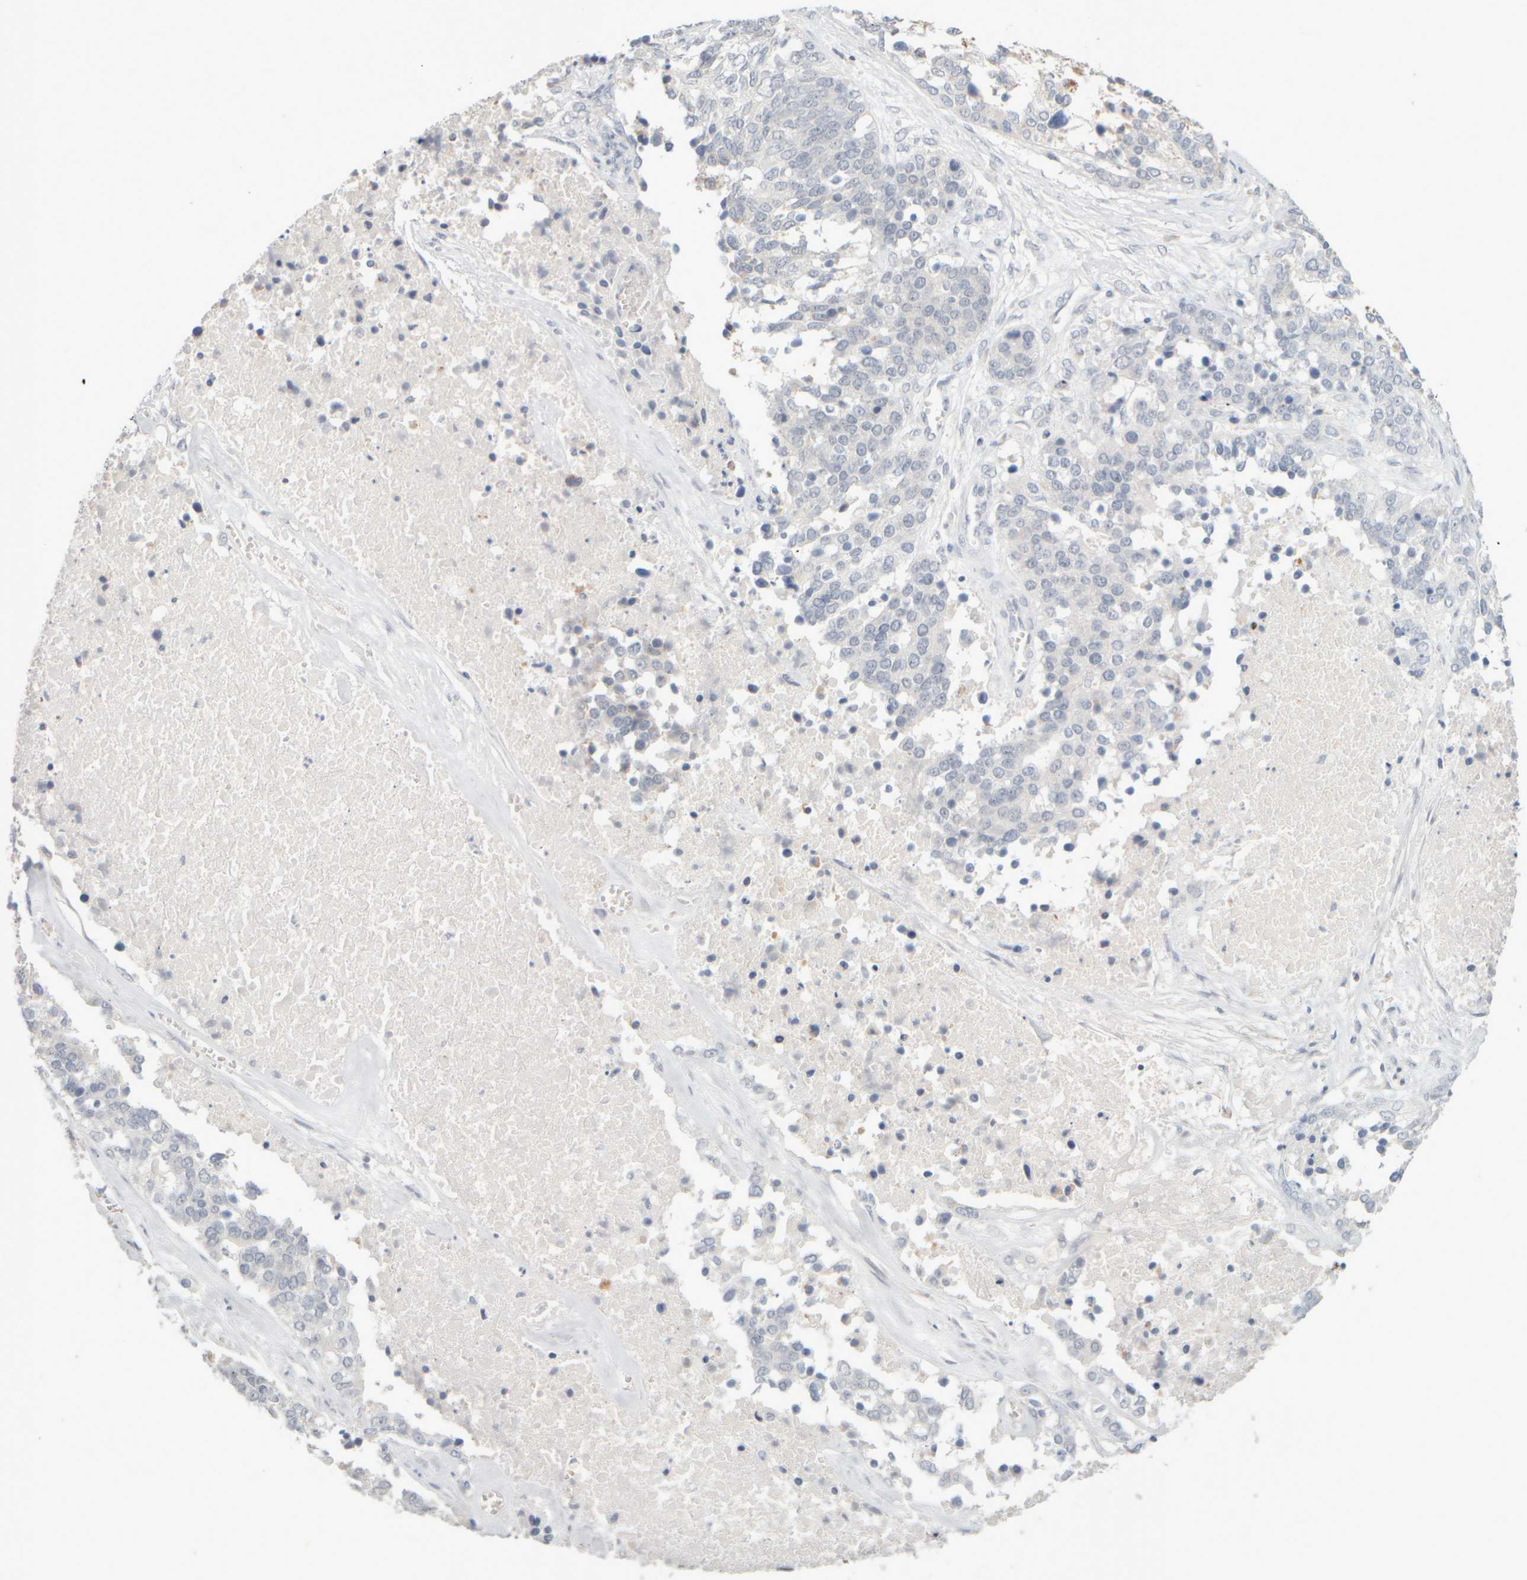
{"staining": {"intensity": "negative", "quantity": "none", "location": "none"}, "tissue": "ovarian cancer", "cell_type": "Tumor cells", "image_type": "cancer", "snomed": [{"axis": "morphology", "description": "Cystadenocarcinoma, serous, NOS"}, {"axis": "topography", "description": "Ovary"}], "caption": "Immunohistochemistry (IHC) image of human ovarian cancer stained for a protein (brown), which demonstrates no positivity in tumor cells. (DAB (3,3'-diaminobenzidine) immunohistochemistry with hematoxylin counter stain).", "gene": "ZNF112", "patient": {"sex": "female", "age": 44}}